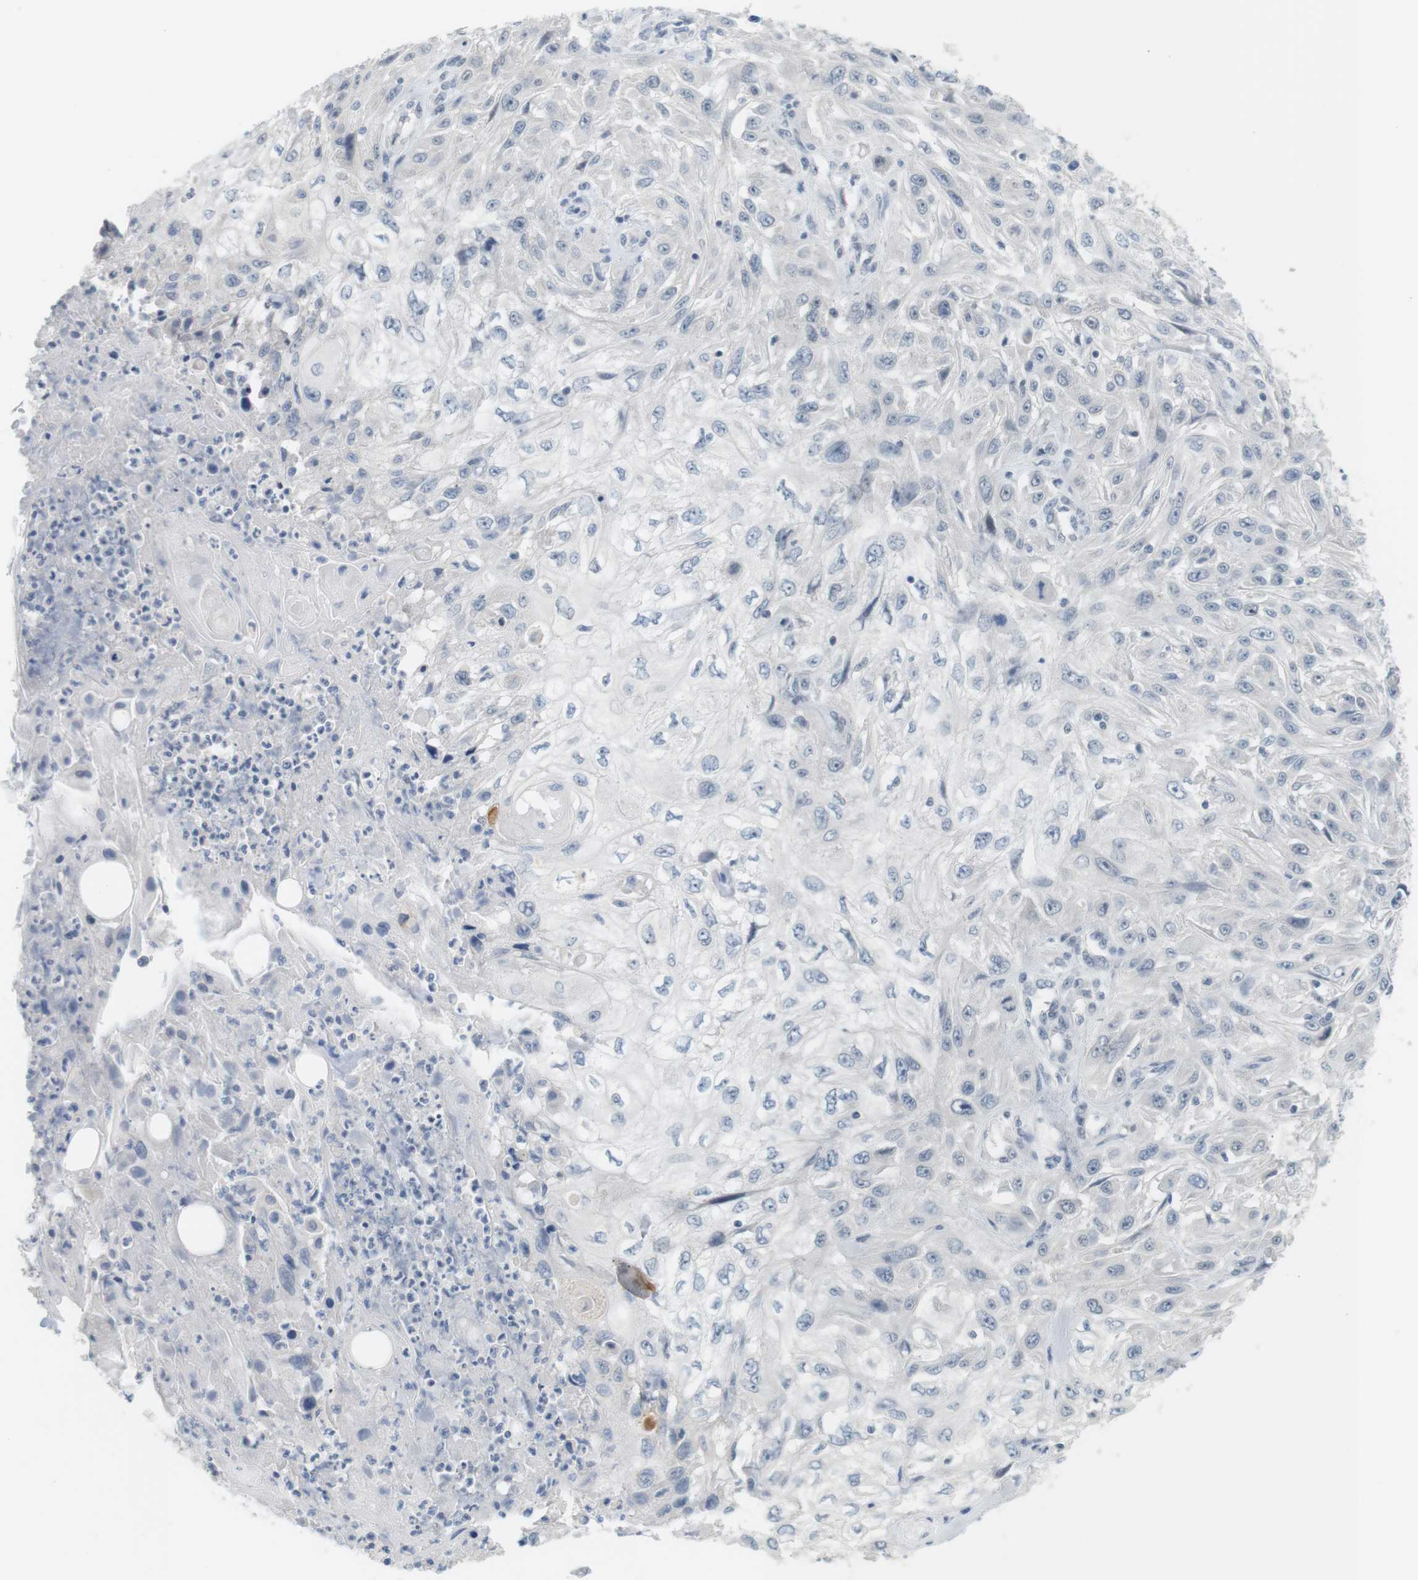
{"staining": {"intensity": "negative", "quantity": "none", "location": "none"}, "tissue": "skin cancer", "cell_type": "Tumor cells", "image_type": "cancer", "snomed": [{"axis": "morphology", "description": "Squamous cell carcinoma, NOS"}, {"axis": "topography", "description": "Skin"}], "caption": "DAB immunohistochemical staining of human skin cancer (squamous cell carcinoma) shows no significant expression in tumor cells.", "gene": "CREB3L2", "patient": {"sex": "male", "age": 75}}